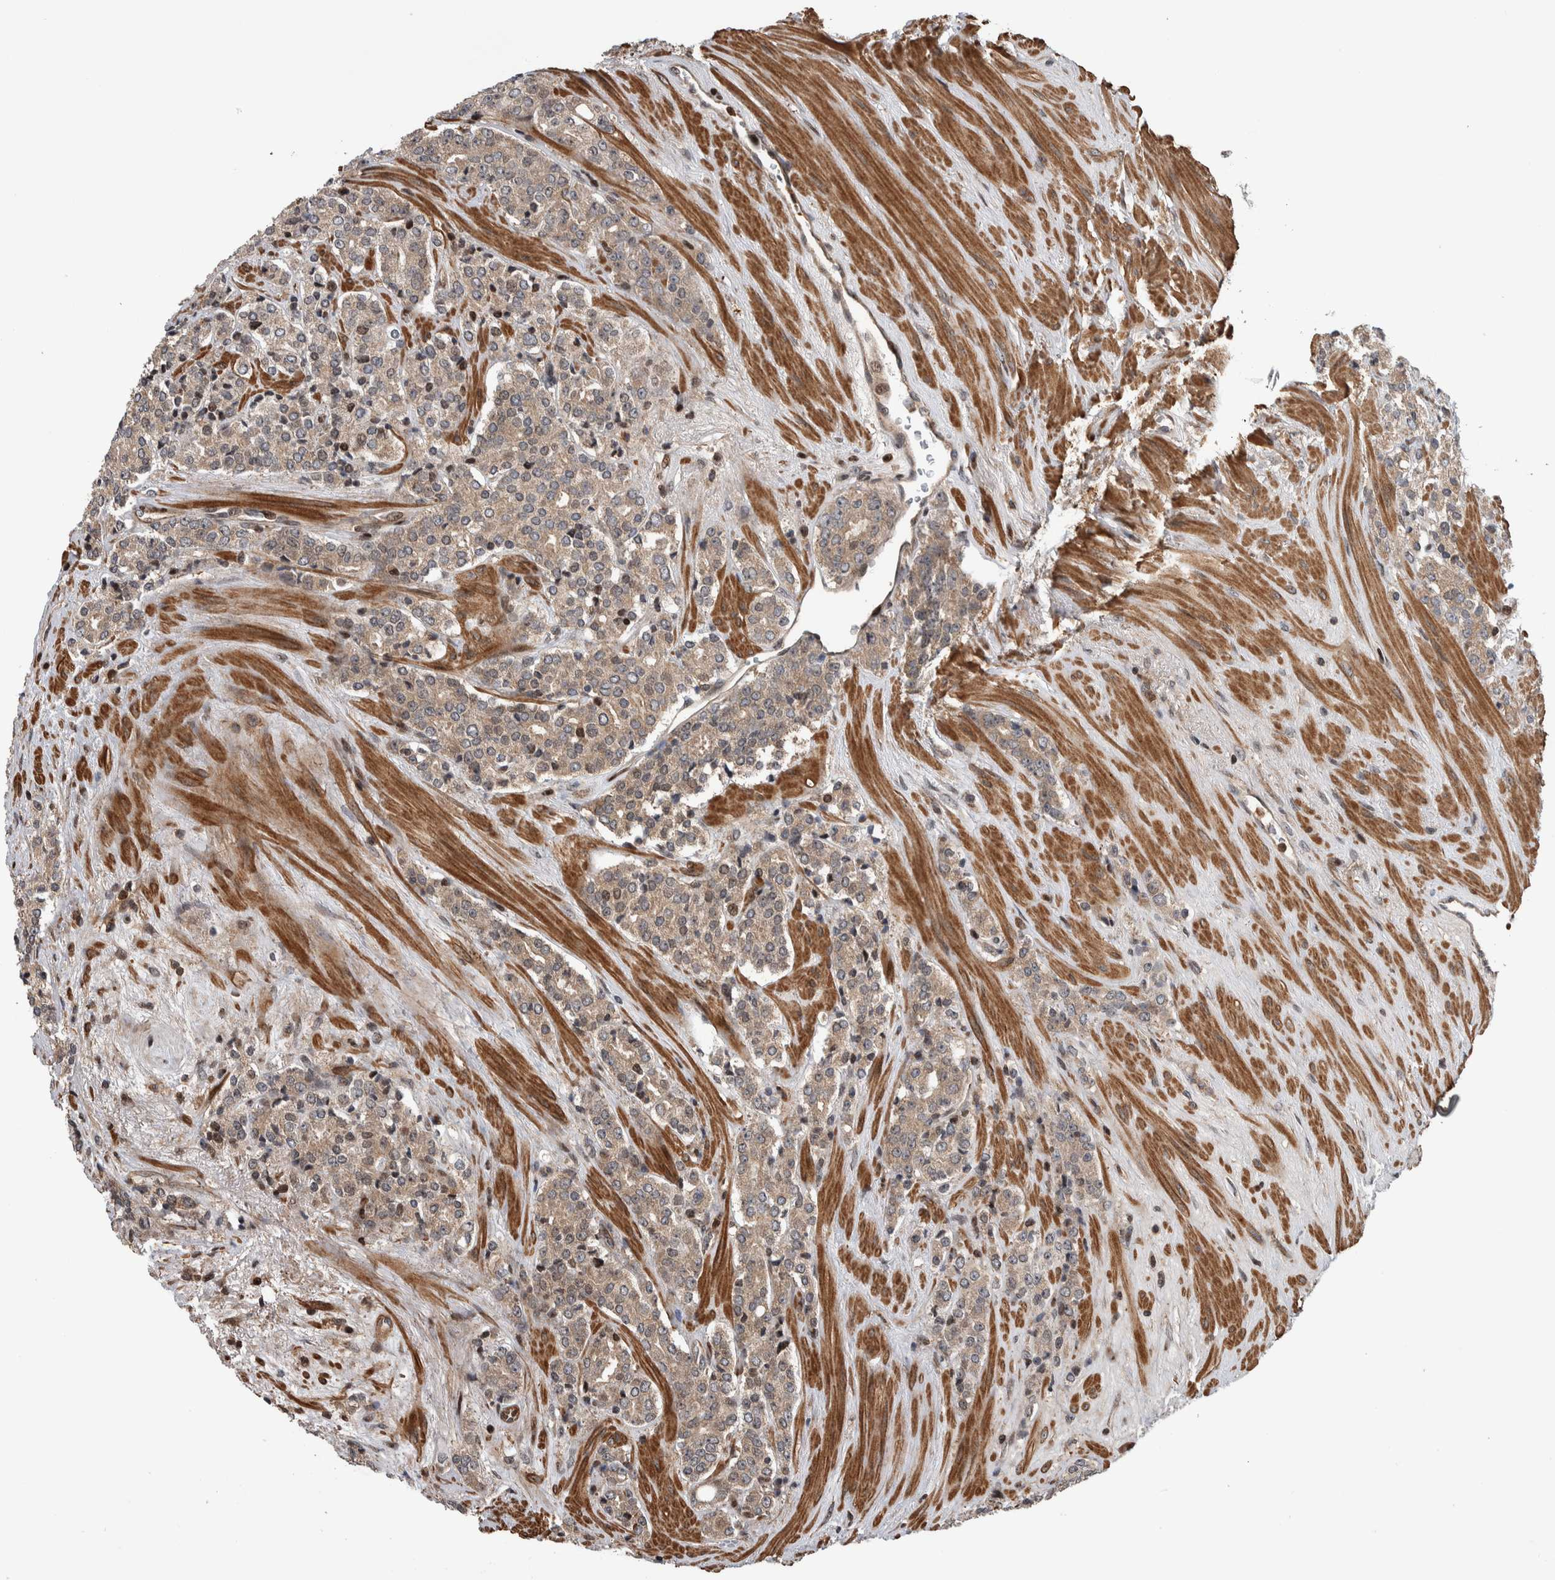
{"staining": {"intensity": "weak", "quantity": ">75%", "location": "cytoplasmic/membranous"}, "tissue": "prostate cancer", "cell_type": "Tumor cells", "image_type": "cancer", "snomed": [{"axis": "morphology", "description": "Adenocarcinoma, High grade"}, {"axis": "topography", "description": "Prostate"}], "caption": "IHC staining of high-grade adenocarcinoma (prostate), which demonstrates low levels of weak cytoplasmic/membranous positivity in about >75% of tumor cells indicating weak cytoplasmic/membranous protein positivity. The staining was performed using DAB (brown) for protein detection and nuclei were counterstained in hematoxylin (blue).", "gene": "ARFGEF1", "patient": {"sex": "male", "age": 71}}